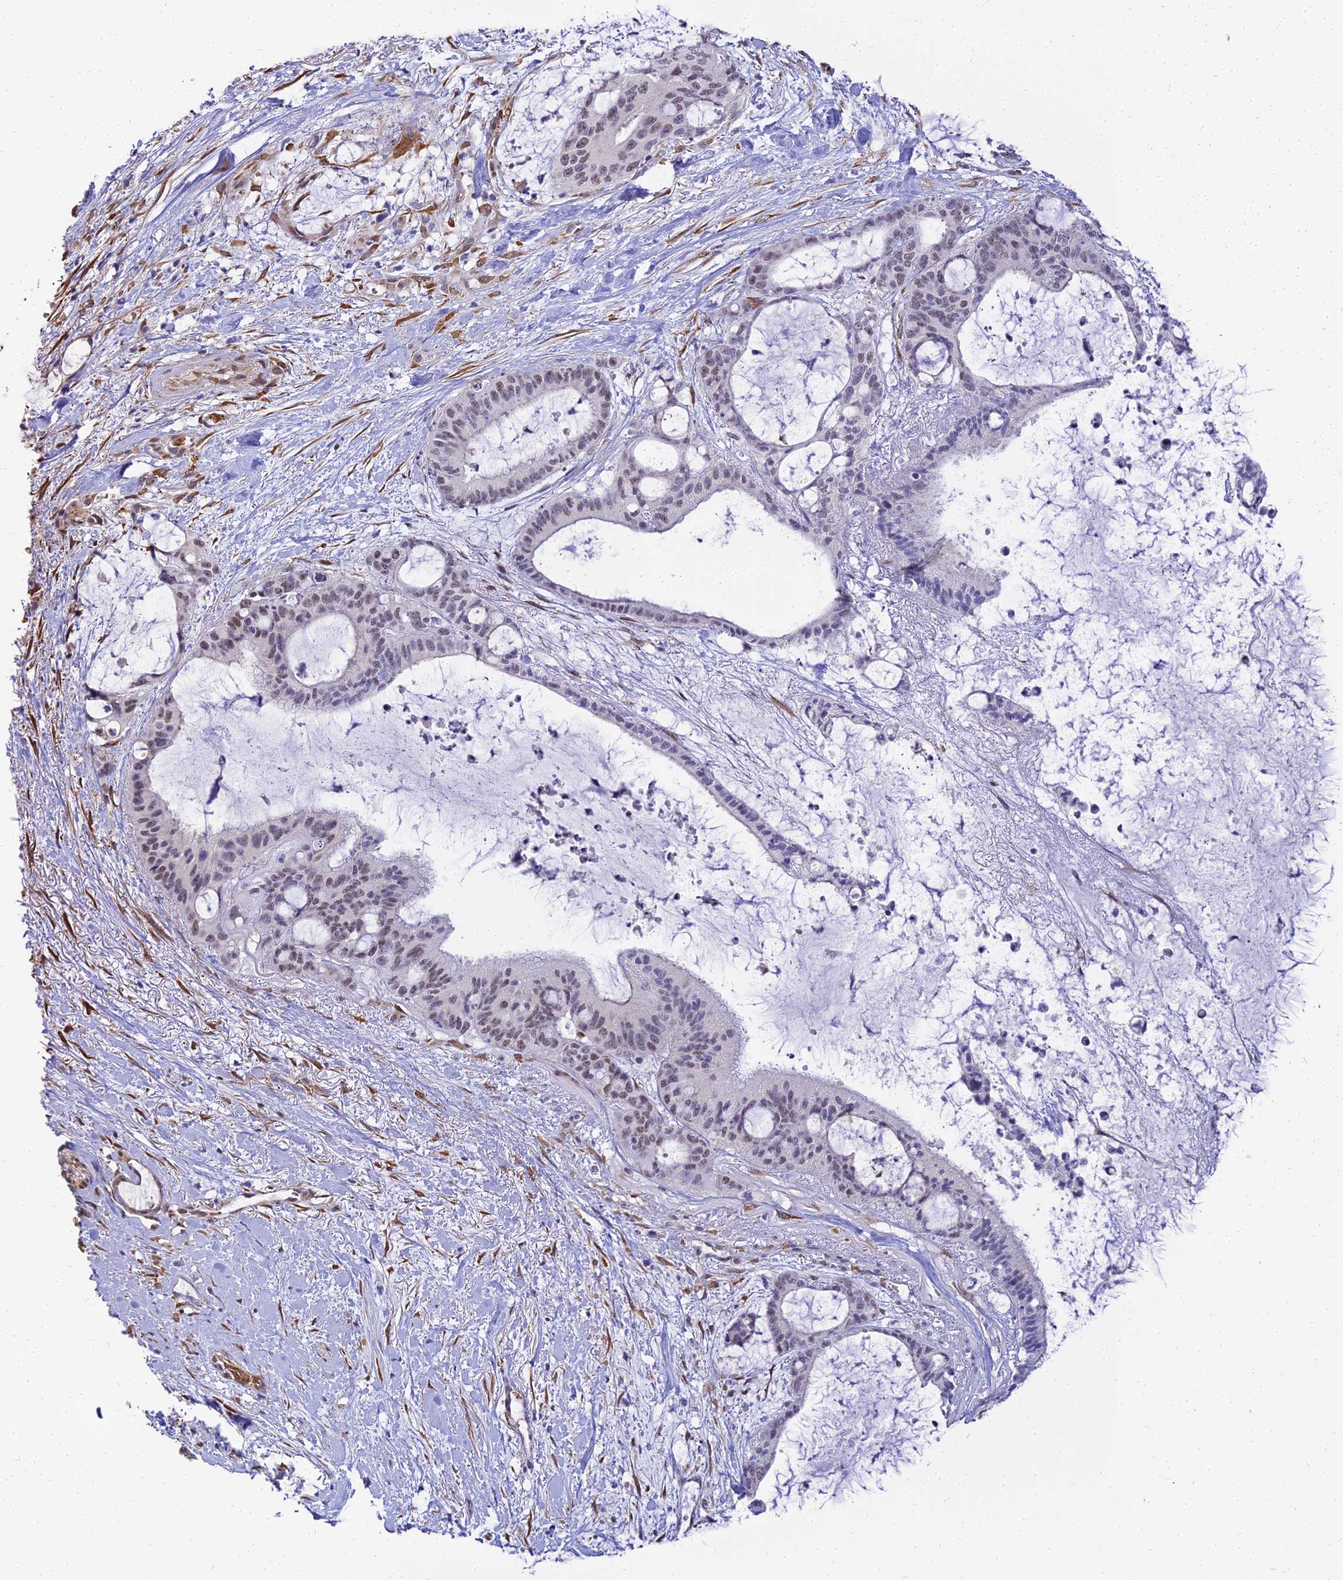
{"staining": {"intensity": "weak", "quantity": "<25%", "location": "nuclear"}, "tissue": "liver cancer", "cell_type": "Tumor cells", "image_type": "cancer", "snomed": [{"axis": "morphology", "description": "Normal tissue, NOS"}, {"axis": "morphology", "description": "Cholangiocarcinoma"}, {"axis": "topography", "description": "Liver"}, {"axis": "topography", "description": "Peripheral nerve tissue"}], "caption": "IHC micrograph of neoplastic tissue: liver cancer stained with DAB (3,3'-diaminobenzidine) reveals no significant protein expression in tumor cells.", "gene": "BCL9", "patient": {"sex": "female", "age": 73}}